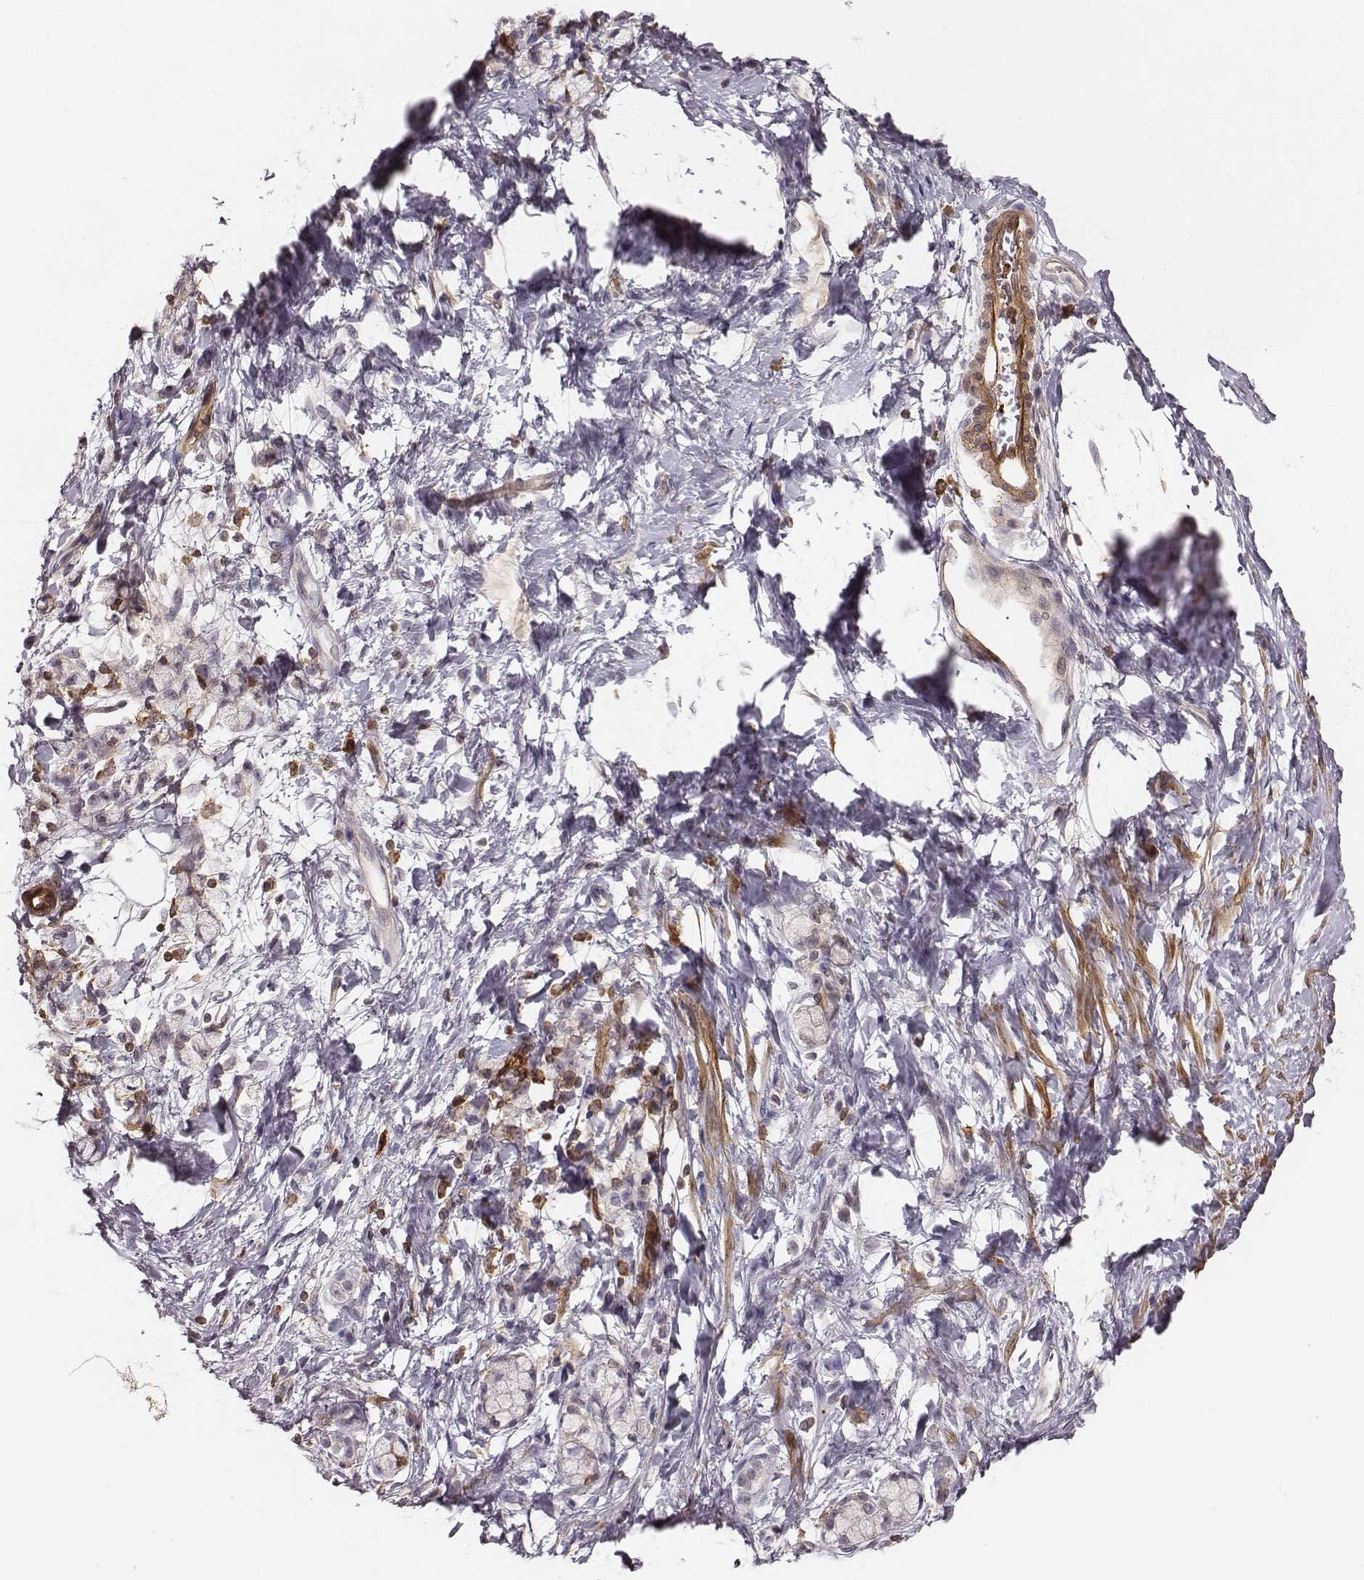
{"staining": {"intensity": "negative", "quantity": "none", "location": "none"}, "tissue": "stomach cancer", "cell_type": "Tumor cells", "image_type": "cancer", "snomed": [{"axis": "morphology", "description": "Adenocarcinoma, NOS"}, {"axis": "topography", "description": "Stomach"}], "caption": "Tumor cells show no significant staining in stomach cancer.", "gene": "ZYX", "patient": {"sex": "male", "age": 58}}